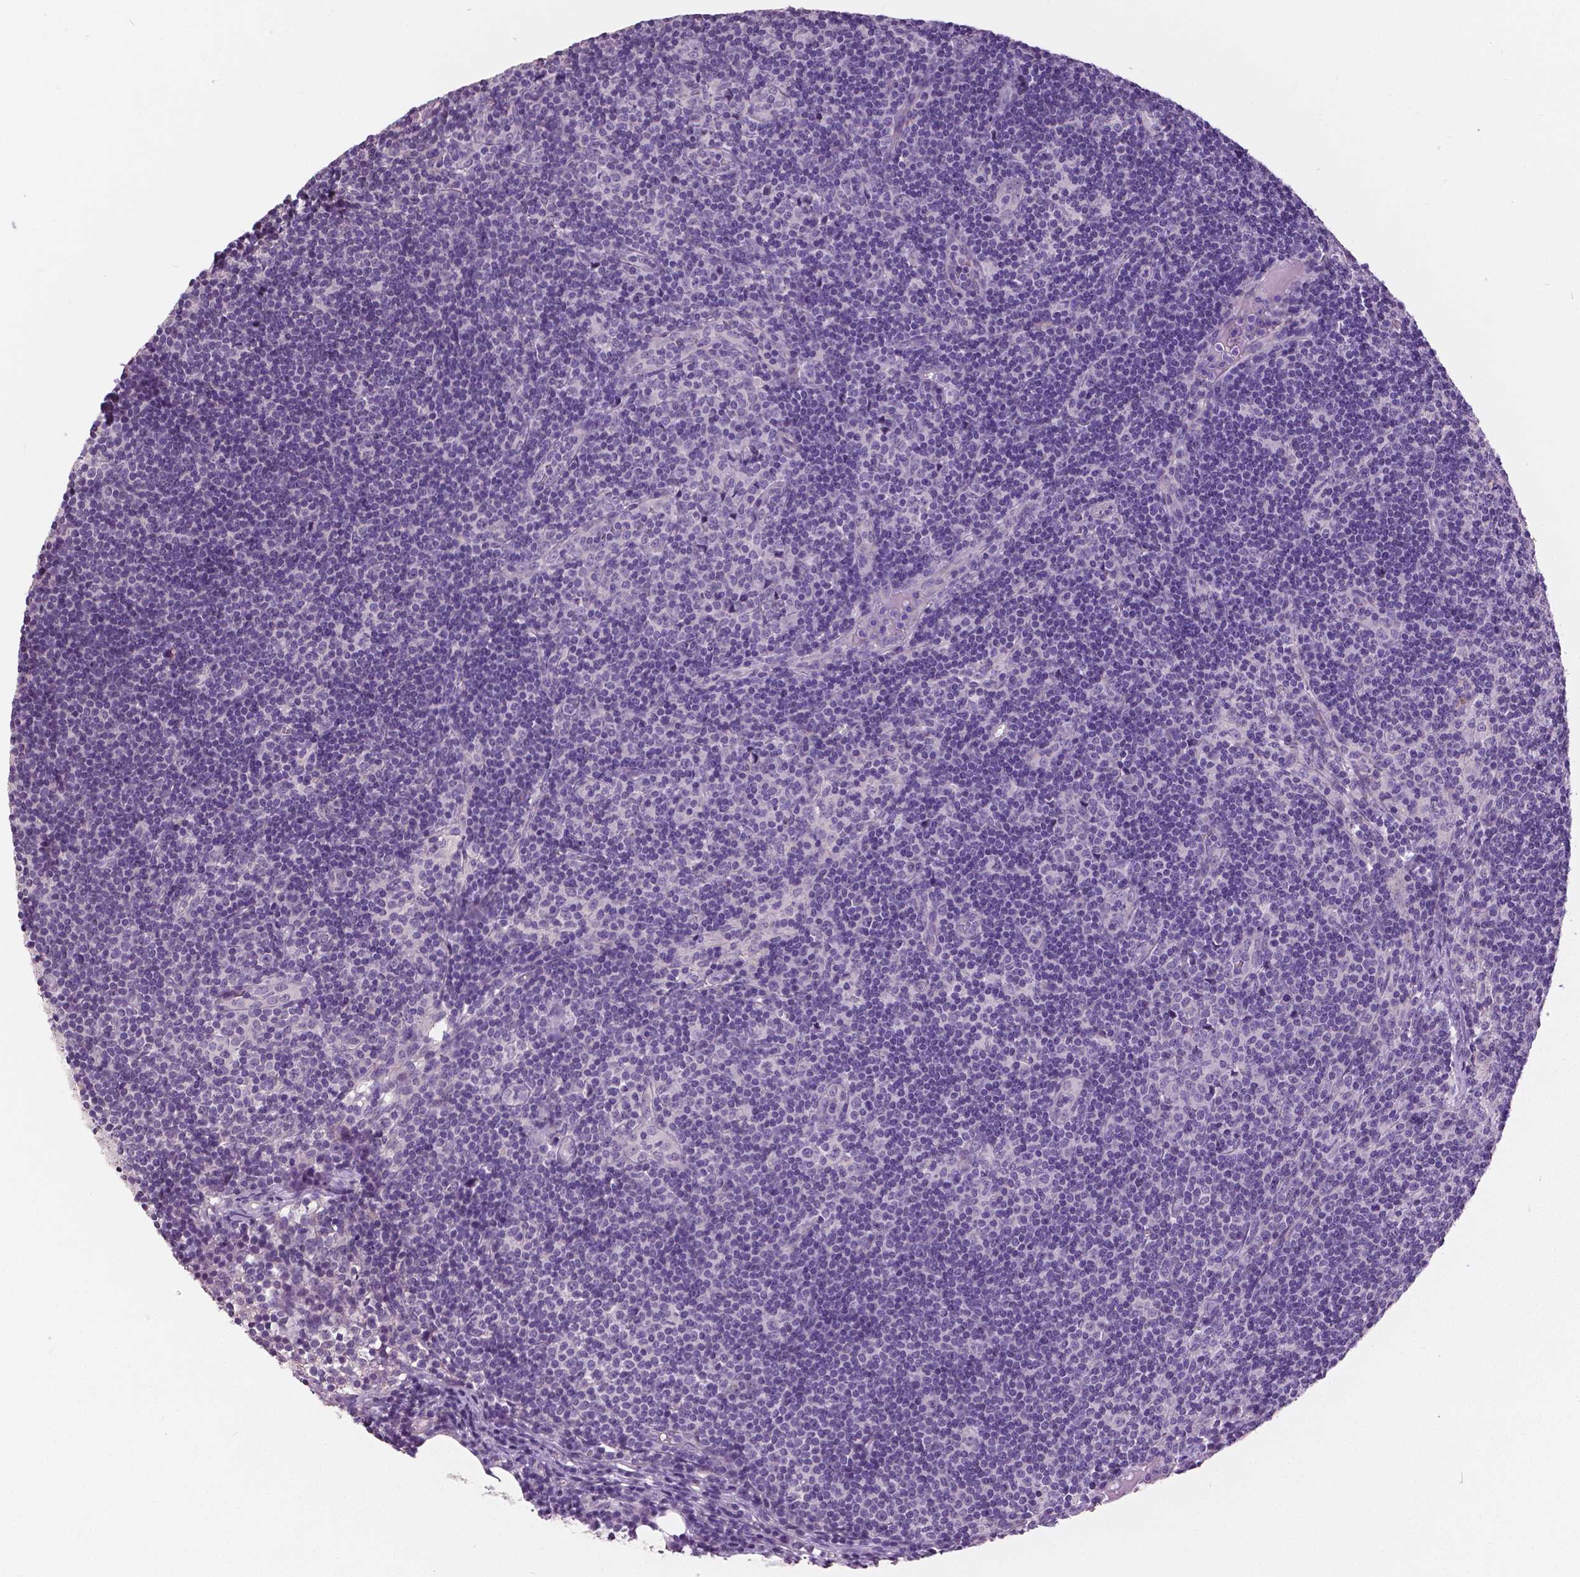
{"staining": {"intensity": "negative", "quantity": "none", "location": "none"}, "tissue": "lymph node", "cell_type": "Germinal center cells", "image_type": "normal", "snomed": [{"axis": "morphology", "description": "Normal tissue, NOS"}, {"axis": "topography", "description": "Lymph node"}], "caption": "This is a micrograph of IHC staining of unremarkable lymph node, which shows no expression in germinal center cells. (Stains: DAB immunohistochemistry (IHC) with hematoxylin counter stain, Microscopy: brightfield microscopy at high magnification).", "gene": "FOXA1", "patient": {"sex": "female", "age": 41}}